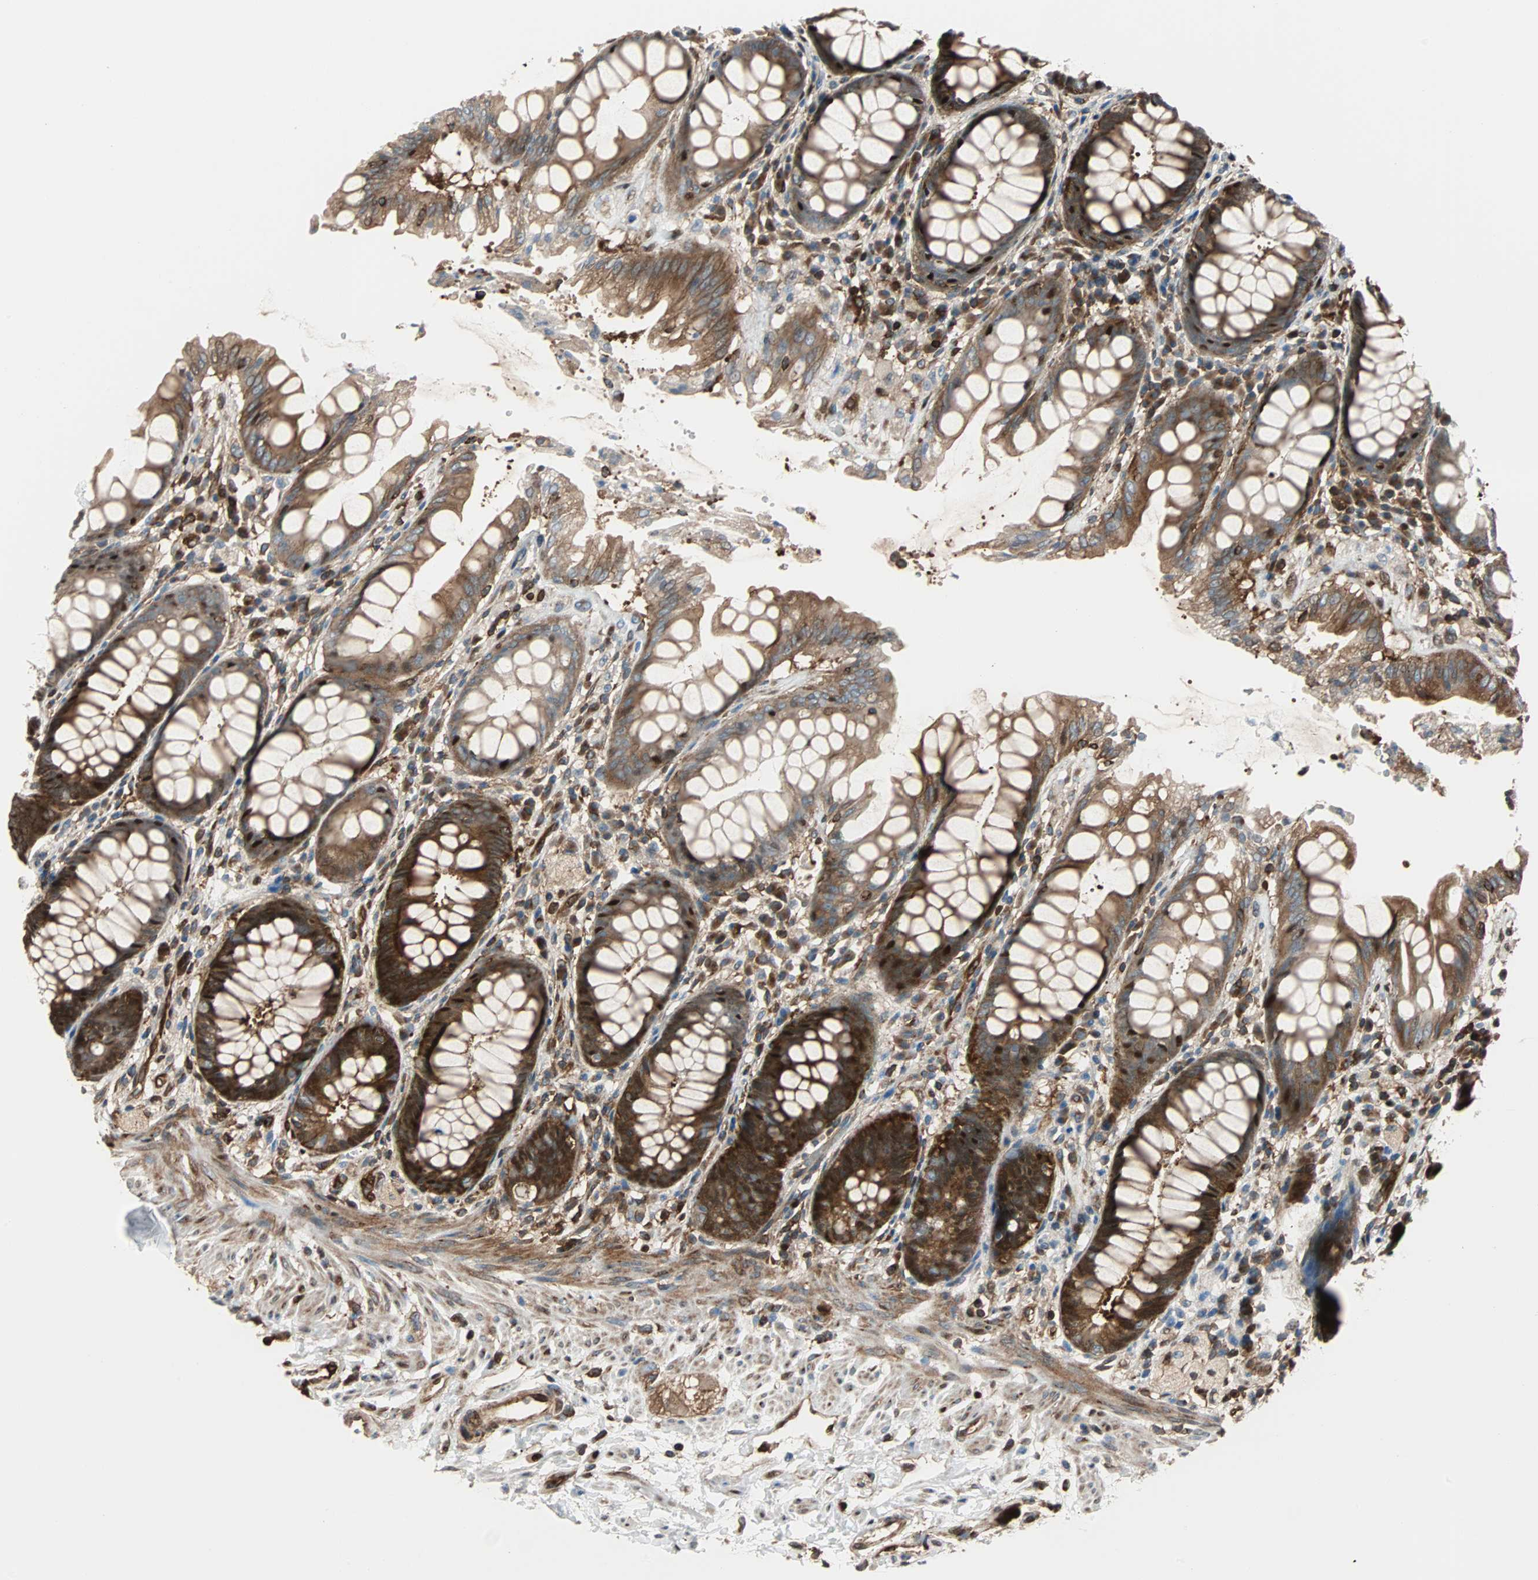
{"staining": {"intensity": "strong", "quantity": ">75%", "location": "cytoplasmic/membranous"}, "tissue": "rectum", "cell_type": "Glandular cells", "image_type": "normal", "snomed": [{"axis": "morphology", "description": "Normal tissue, NOS"}, {"axis": "topography", "description": "Rectum"}], "caption": "A high-resolution photomicrograph shows immunohistochemistry staining of benign rectum, which reveals strong cytoplasmic/membranous positivity in about >75% of glandular cells. Immunohistochemistry stains the protein of interest in brown and the nuclei are stained blue.", "gene": "RELA", "patient": {"sex": "female", "age": 46}}